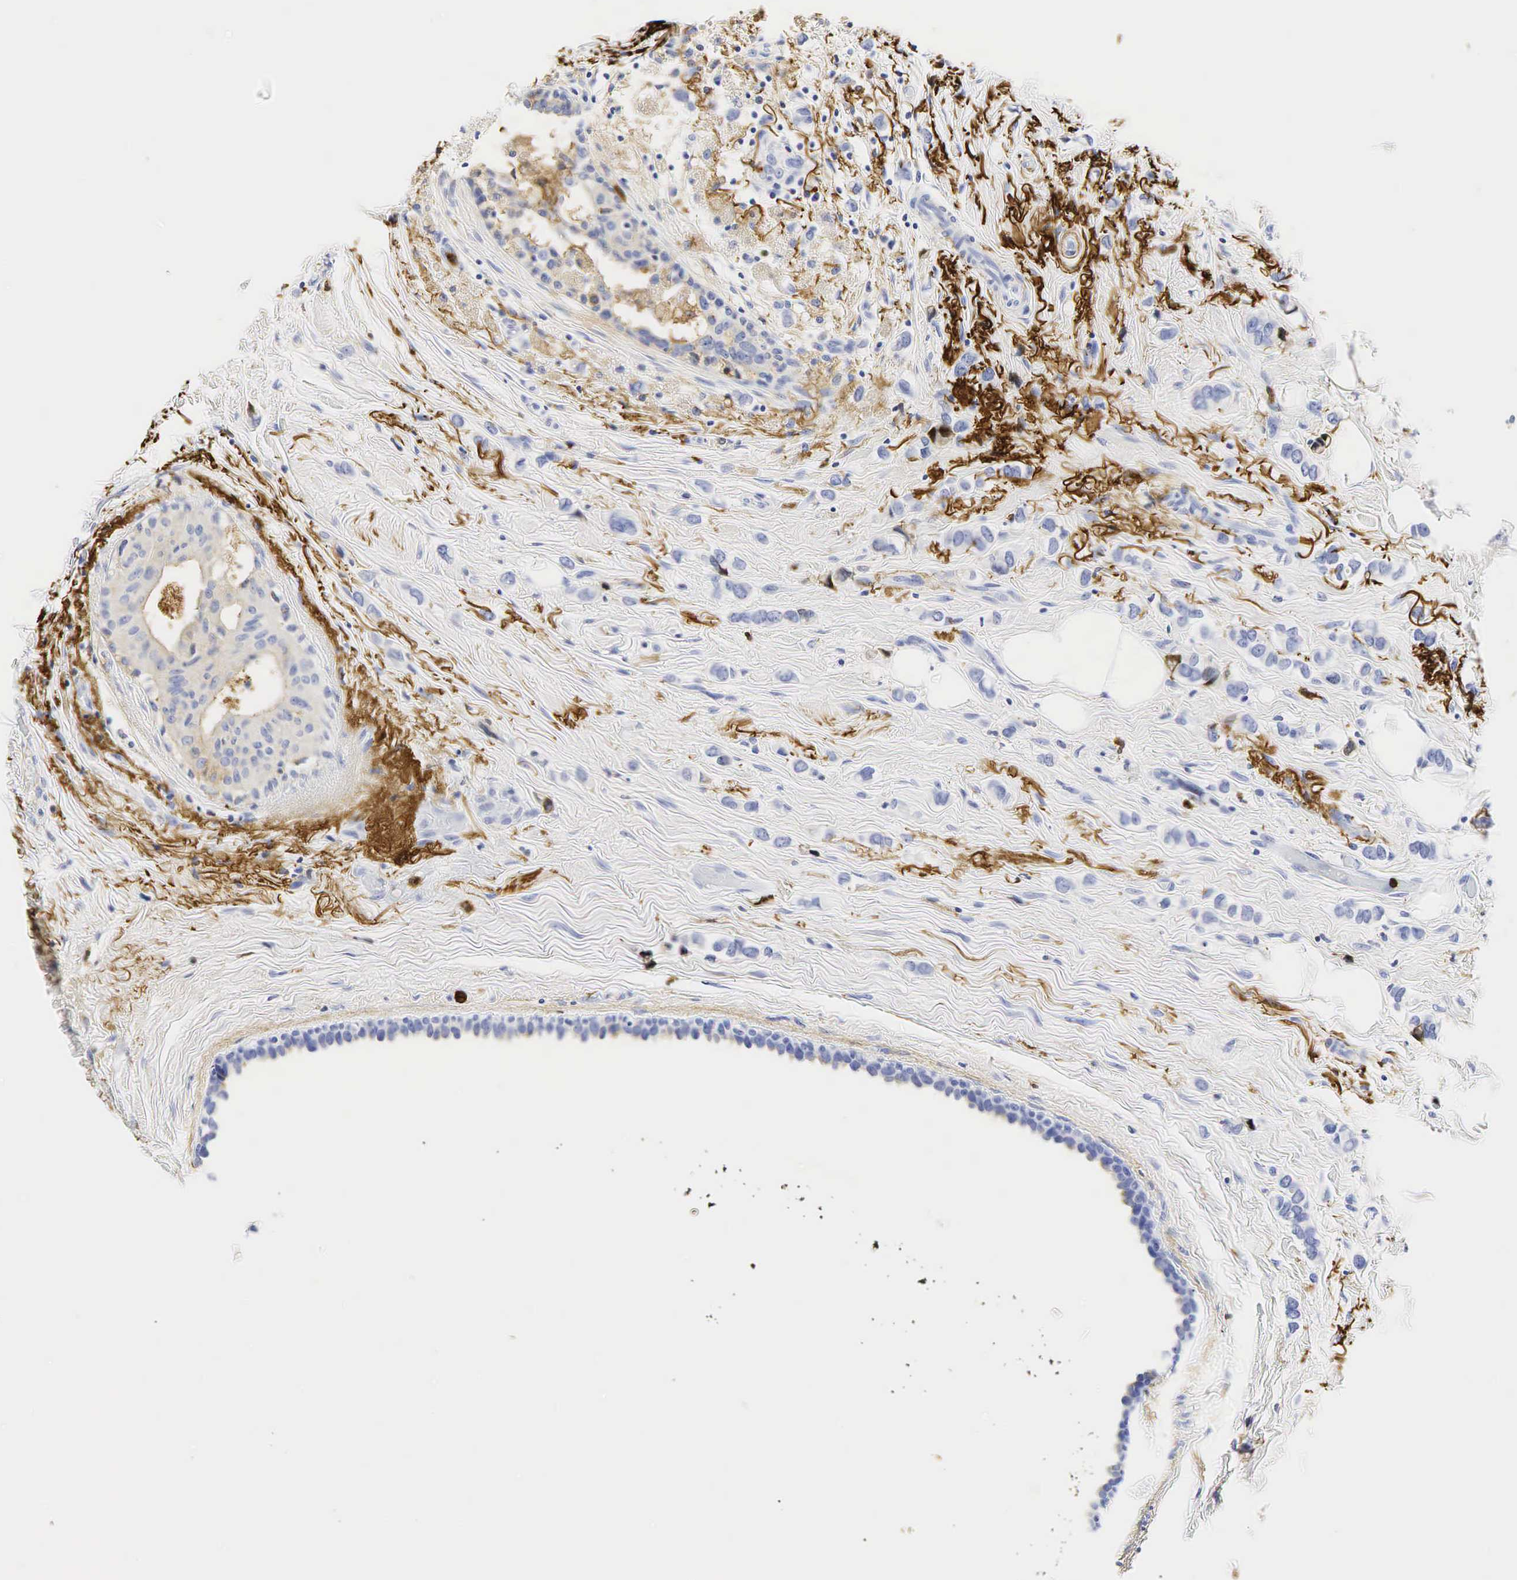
{"staining": {"intensity": "negative", "quantity": "none", "location": "none"}, "tissue": "breast cancer", "cell_type": "Tumor cells", "image_type": "cancer", "snomed": [{"axis": "morphology", "description": "Duct carcinoma"}, {"axis": "topography", "description": "Breast"}], "caption": "A high-resolution histopathology image shows IHC staining of breast cancer (intraductal carcinoma), which displays no significant positivity in tumor cells.", "gene": "LYZ", "patient": {"sex": "female", "age": 72}}